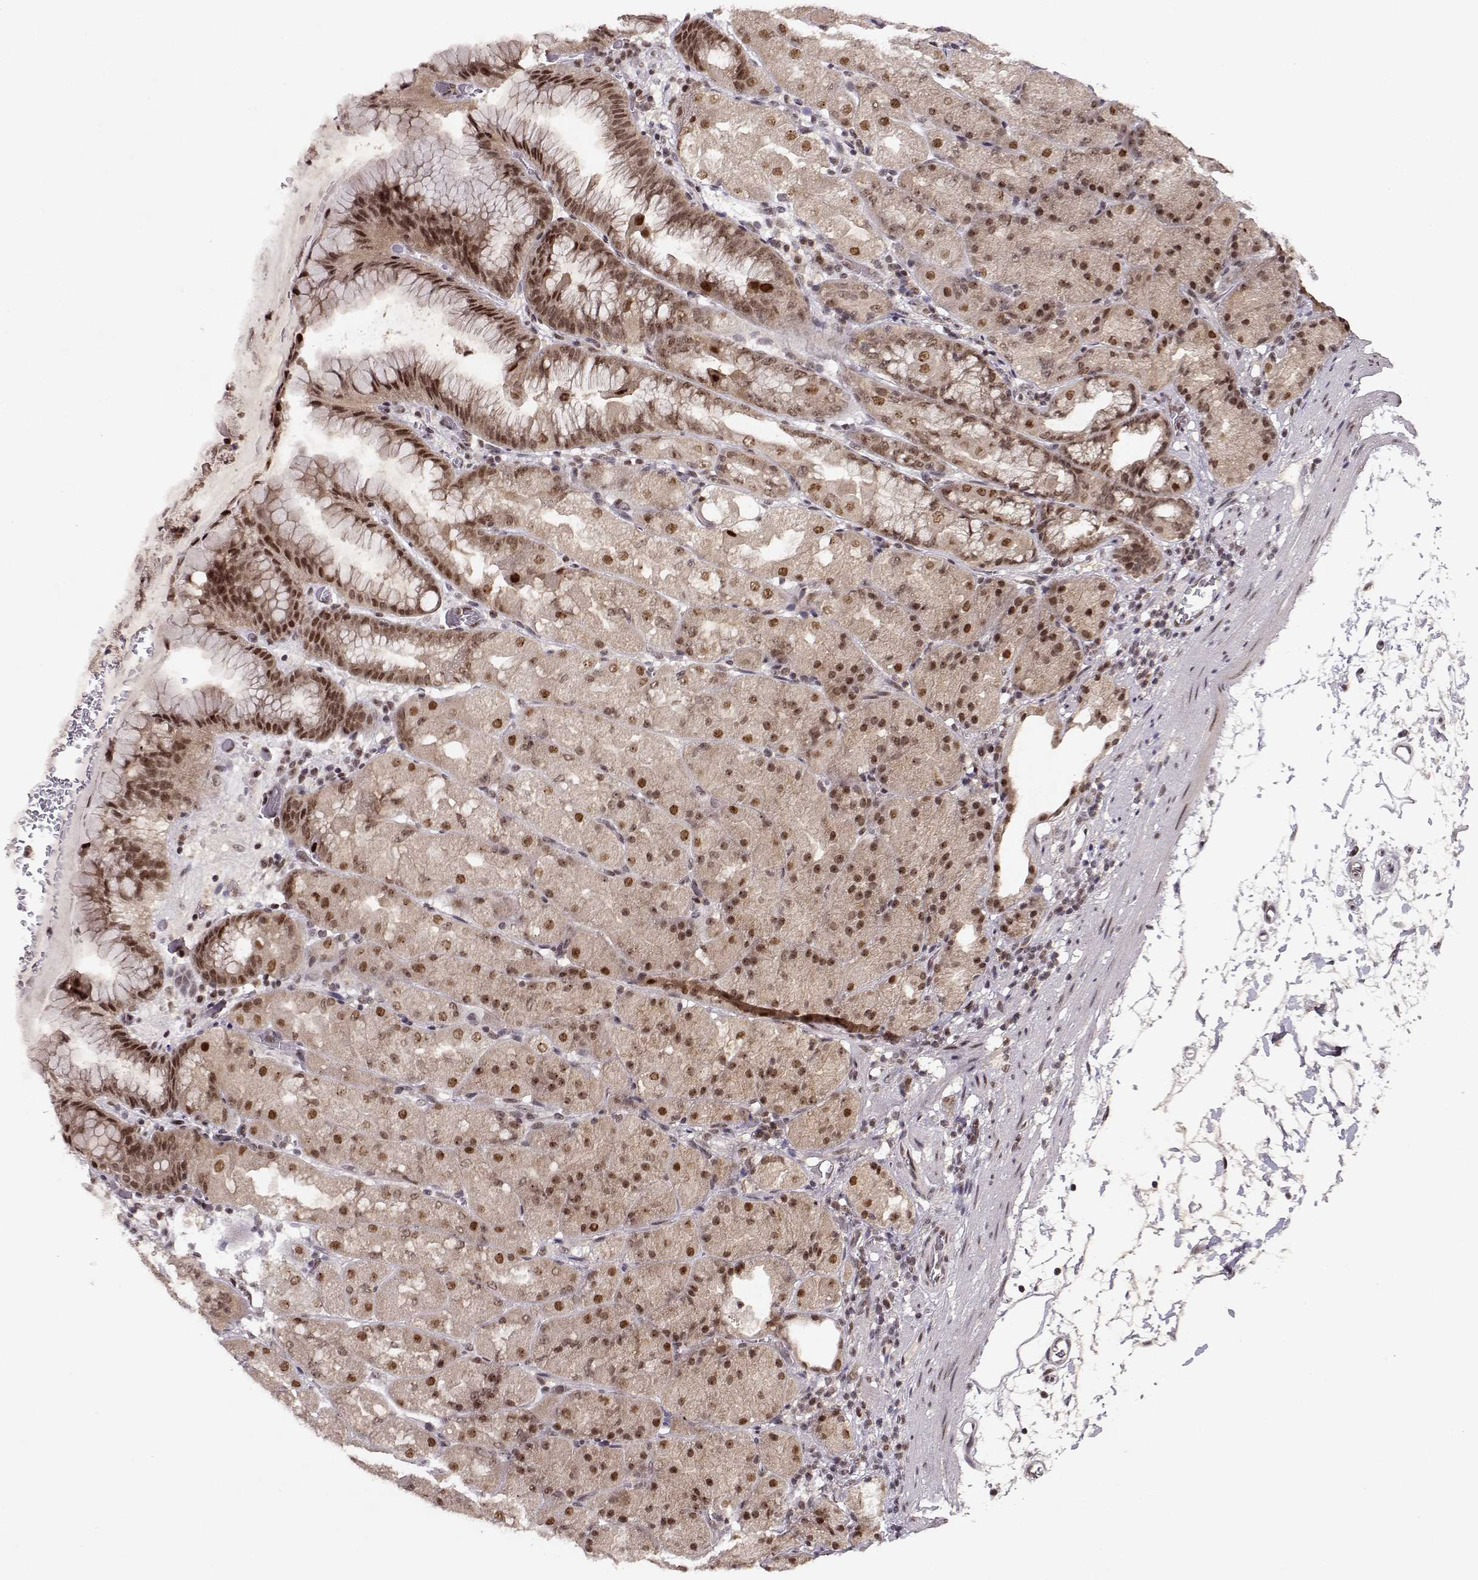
{"staining": {"intensity": "strong", "quantity": "25%-75%", "location": "nuclear"}, "tissue": "stomach", "cell_type": "Glandular cells", "image_type": "normal", "snomed": [{"axis": "morphology", "description": "Normal tissue, NOS"}, {"axis": "topography", "description": "Stomach, upper"}, {"axis": "topography", "description": "Stomach"}, {"axis": "topography", "description": "Stomach, lower"}], "caption": "Stomach stained with a protein marker demonstrates strong staining in glandular cells.", "gene": "CSNK2A1", "patient": {"sex": "male", "age": 62}}